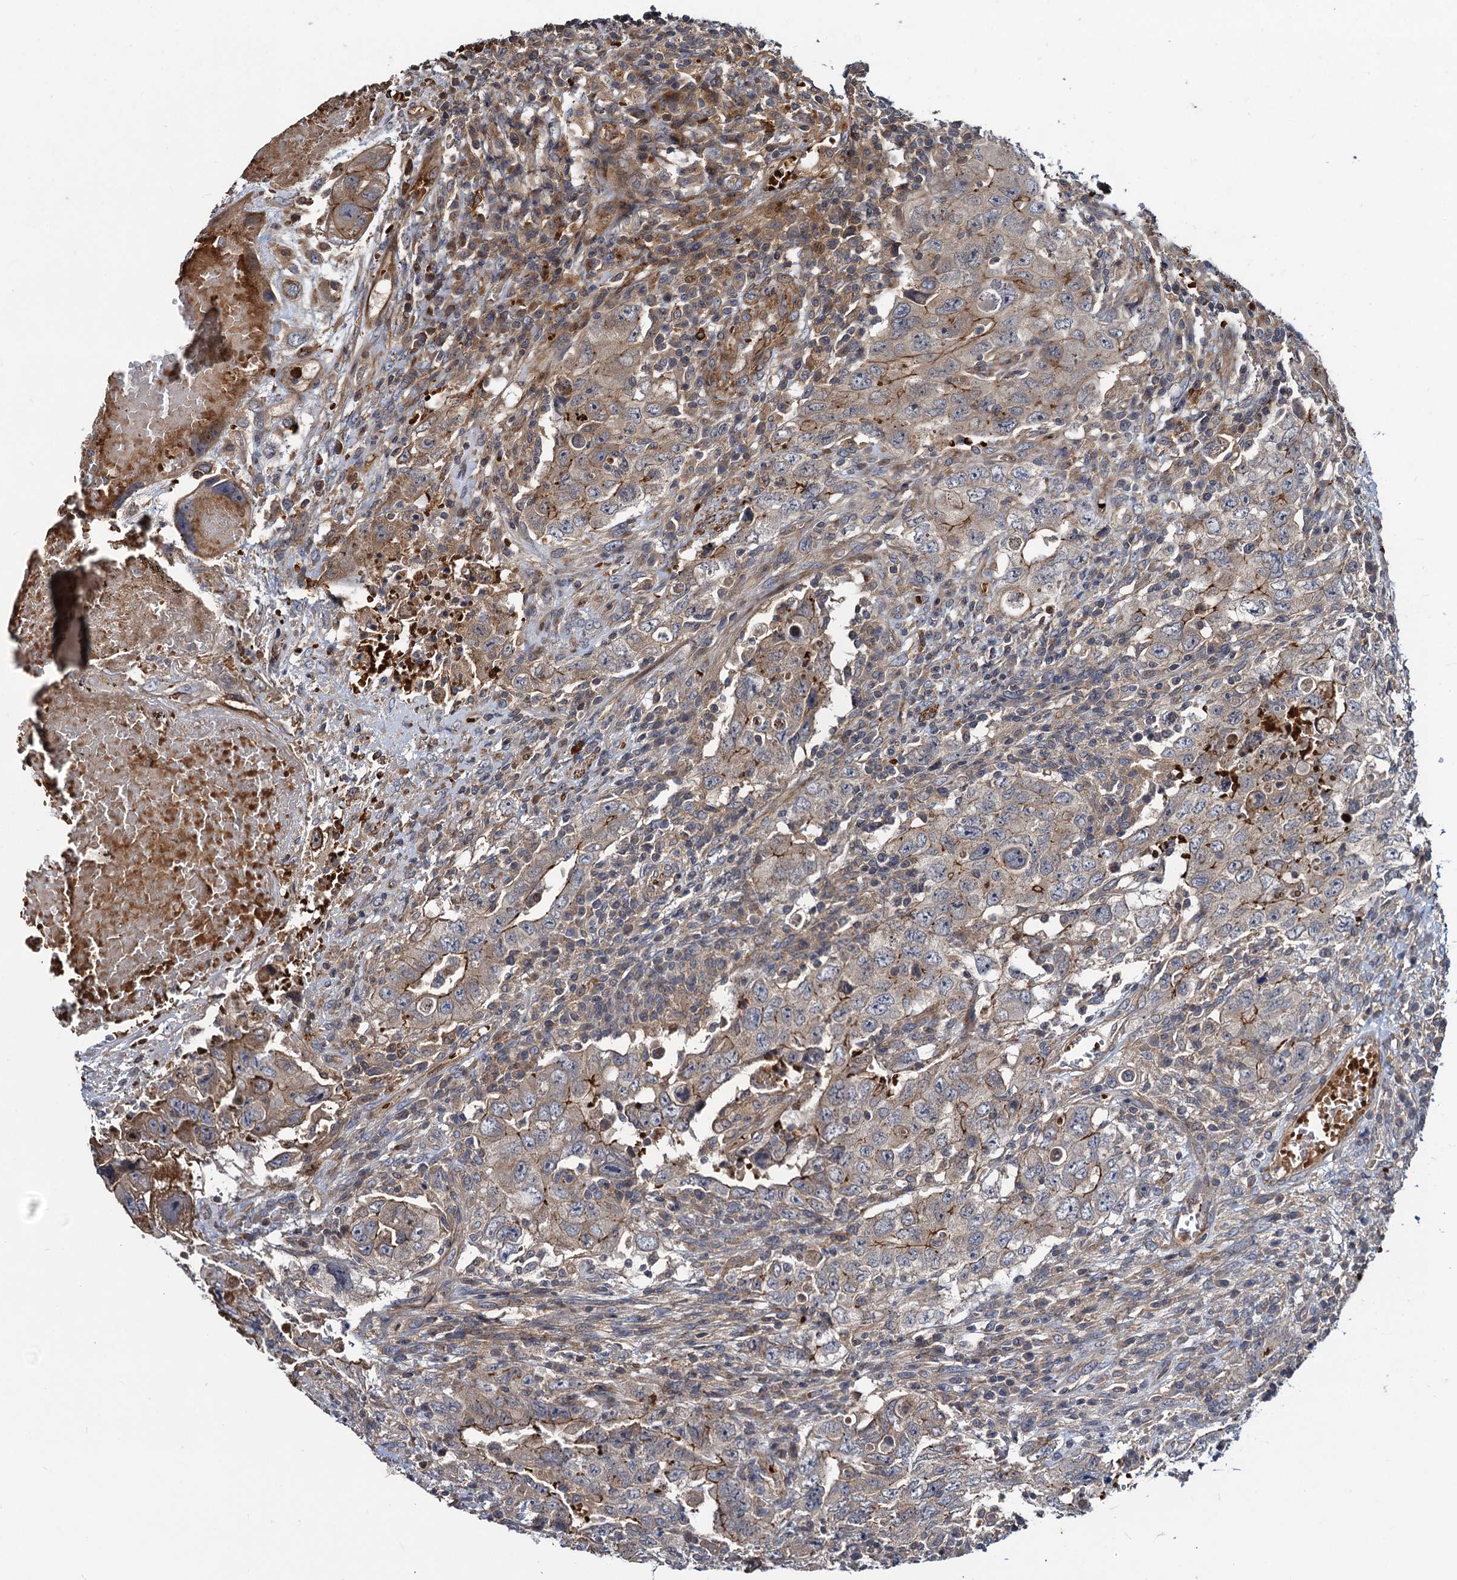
{"staining": {"intensity": "moderate", "quantity": "25%-75%", "location": "cytoplasmic/membranous"}, "tissue": "testis cancer", "cell_type": "Tumor cells", "image_type": "cancer", "snomed": [{"axis": "morphology", "description": "Carcinoma, Embryonal, NOS"}, {"axis": "topography", "description": "Testis"}], "caption": "Testis embryonal carcinoma was stained to show a protein in brown. There is medium levels of moderate cytoplasmic/membranous expression in about 25%-75% of tumor cells.", "gene": "KXD1", "patient": {"sex": "male", "age": 26}}